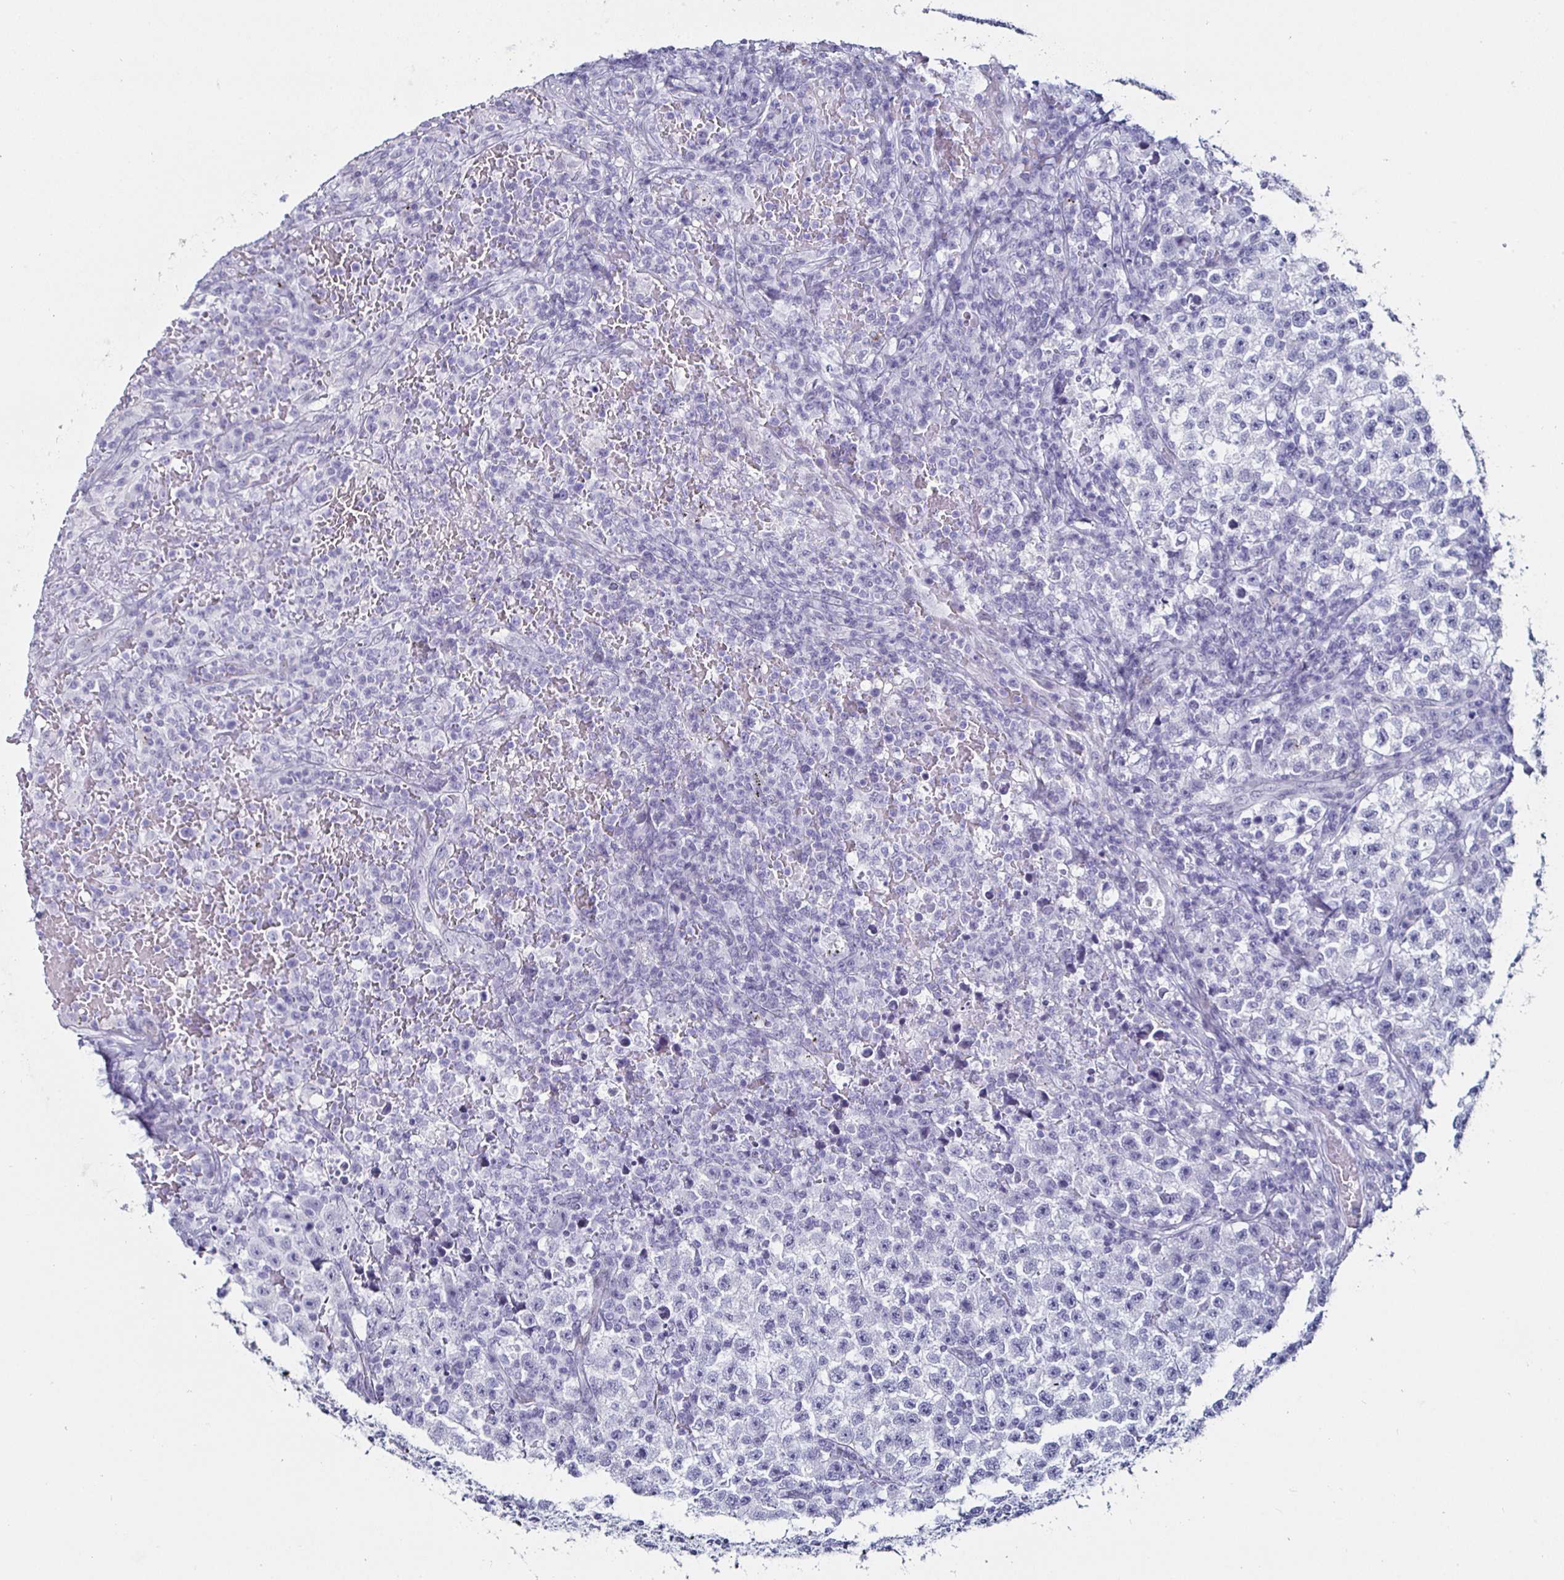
{"staining": {"intensity": "negative", "quantity": "none", "location": "none"}, "tissue": "testis cancer", "cell_type": "Tumor cells", "image_type": "cancer", "snomed": [{"axis": "morphology", "description": "Seminoma, NOS"}, {"axis": "topography", "description": "Testis"}], "caption": "Testis cancer stained for a protein using IHC demonstrates no expression tumor cells.", "gene": "KRT4", "patient": {"sex": "male", "age": 22}}